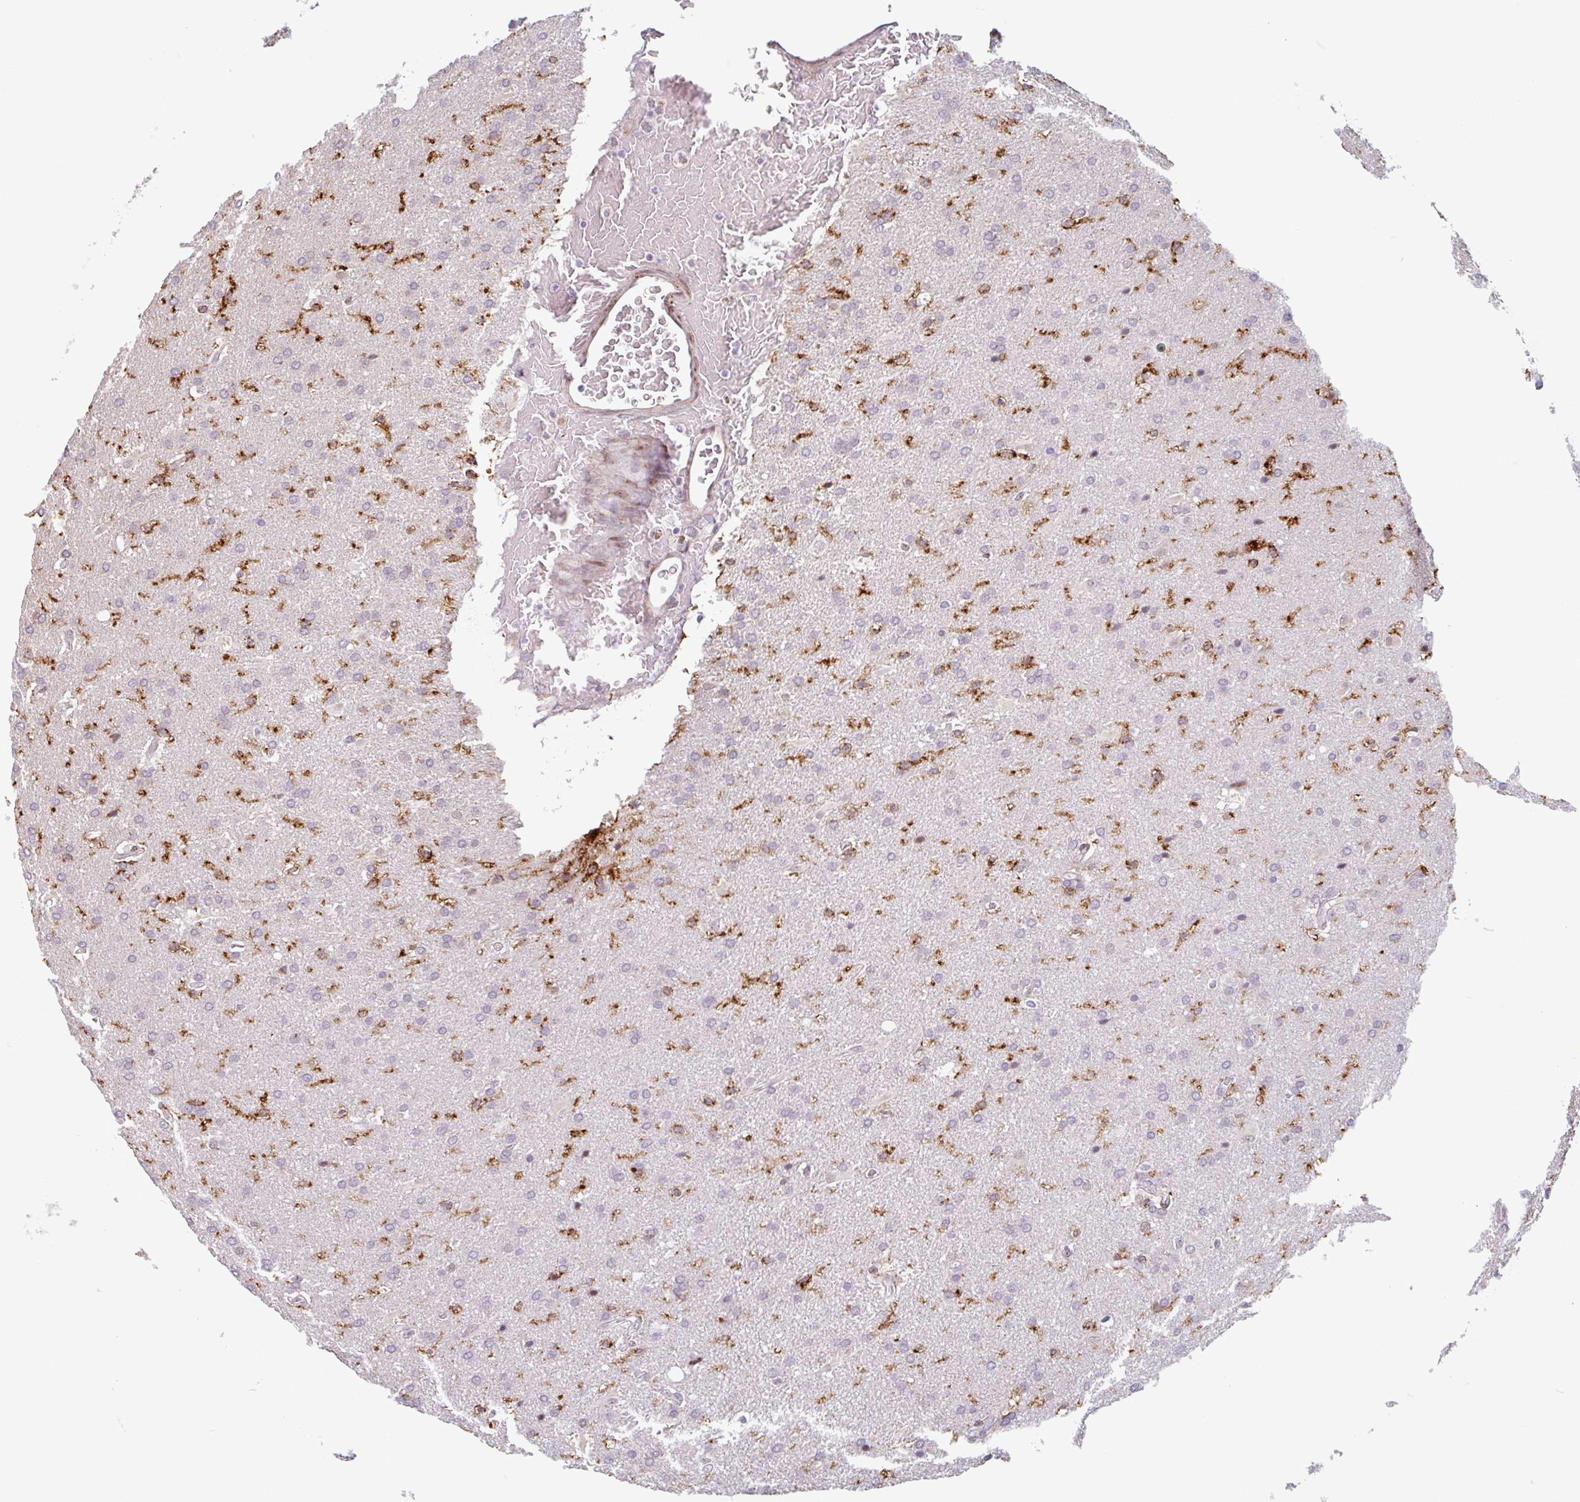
{"staining": {"intensity": "negative", "quantity": "none", "location": "none"}, "tissue": "glioma", "cell_type": "Tumor cells", "image_type": "cancer", "snomed": [{"axis": "morphology", "description": "Glioma, malignant, High grade"}, {"axis": "topography", "description": "Brain"}], "caption": "DAB immunohistochemical staining of human malignant glioma (high-grade) demonstrates no significant positivity in tumor cells. (DAB IHC visualized using brightfield microscopy, high magnification).", "gene": "TMEM119", "patient": {"sex": "male", "age": 56}}